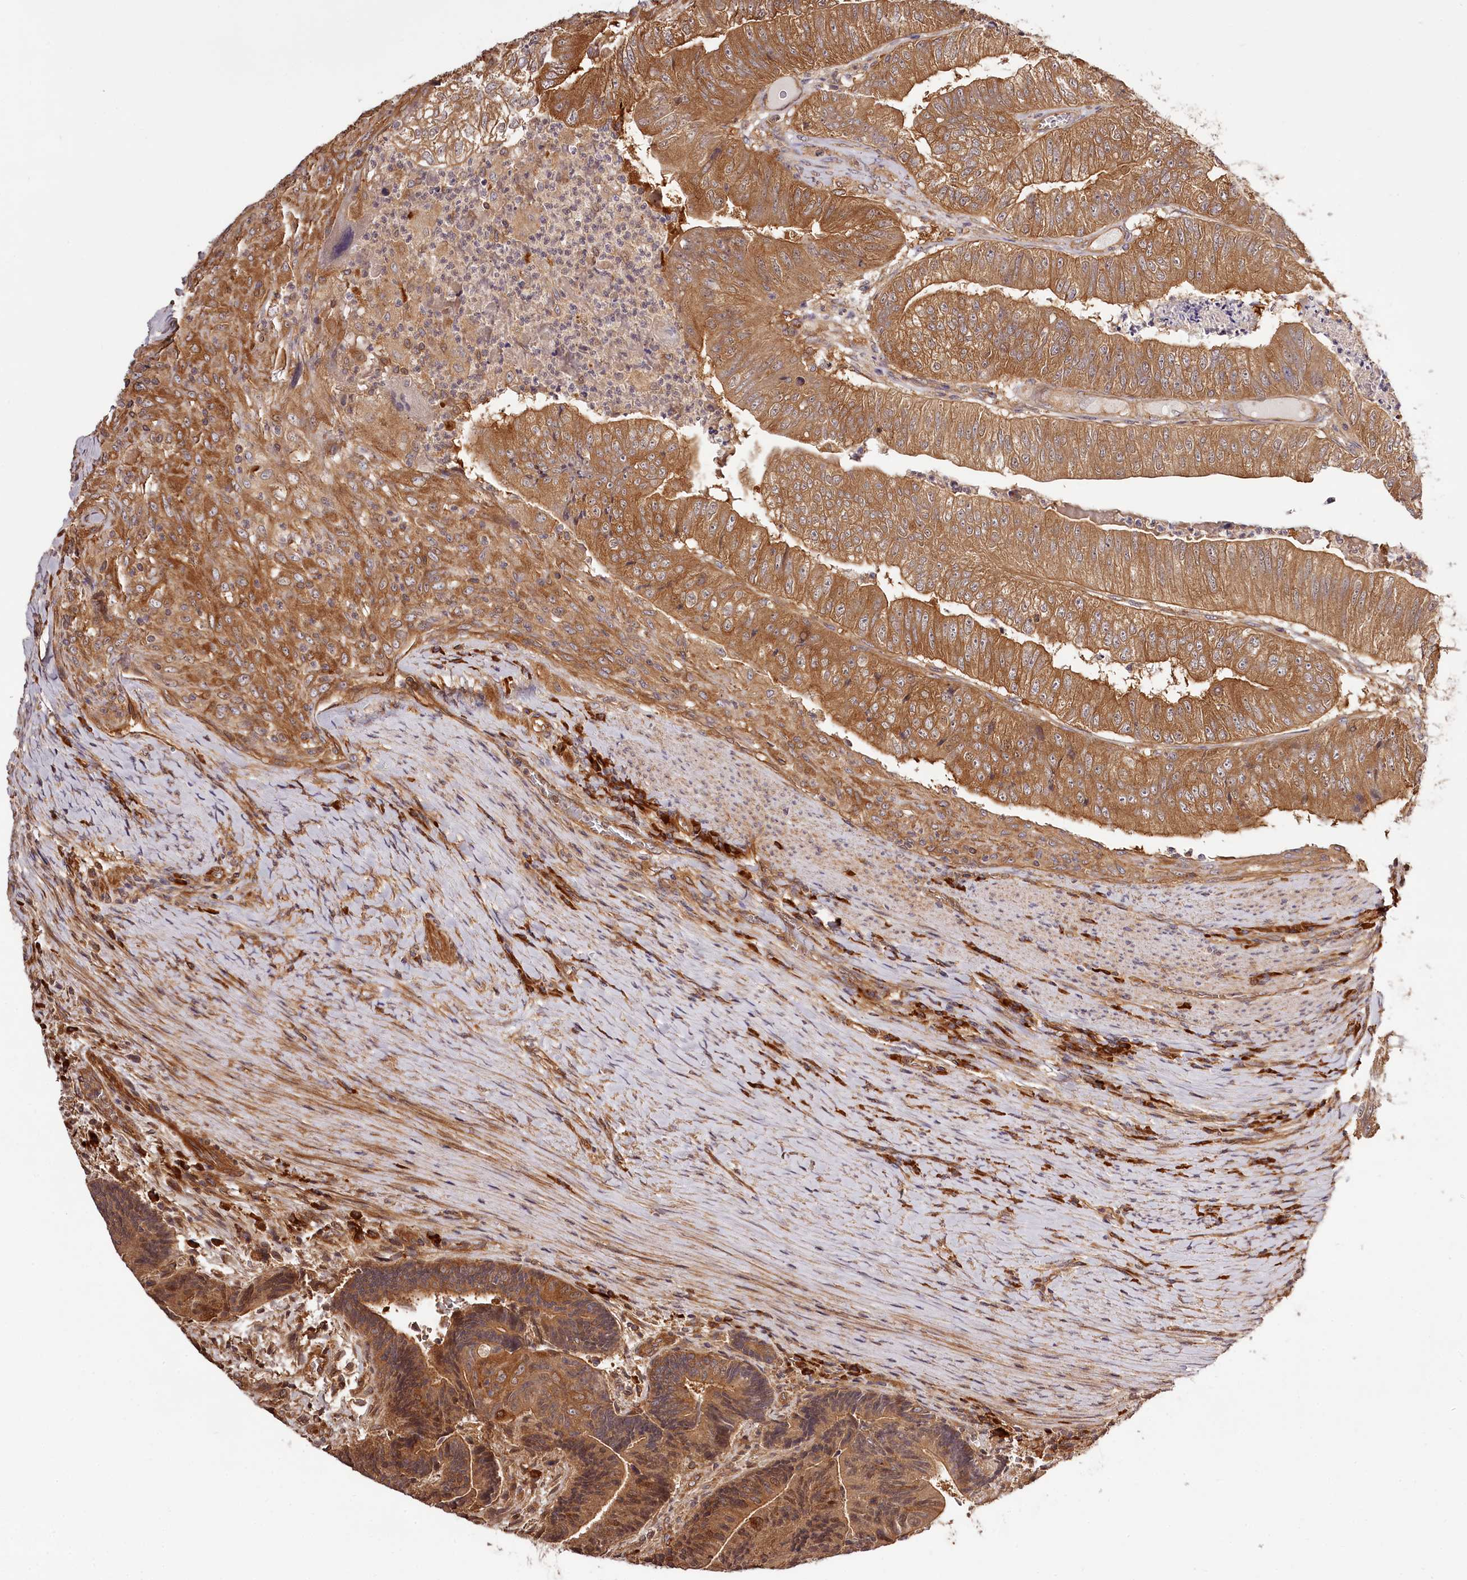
{"staining": {"intensity": "moderate", "quantity": ">75%", "location": "cytoplasmic/membranous"}, "tissue": "colorectal cancer", "cell_type": "Tumor cells", "image_type": "cancer", "snomed": [{"axis": "morphology", "description": "Adenocarcinoma, NOS"}, {"axis": "topography", "description": "Colon"}], "caption": "The photomicrograph exhibits a brown stain indicating the presence of a protein in the cytoplasmic/membranous of tumor cells in colorectal cancer (adenocarcinoma).", "gene": "TARS1", "patient": {"sex": "female", "age": 67}}